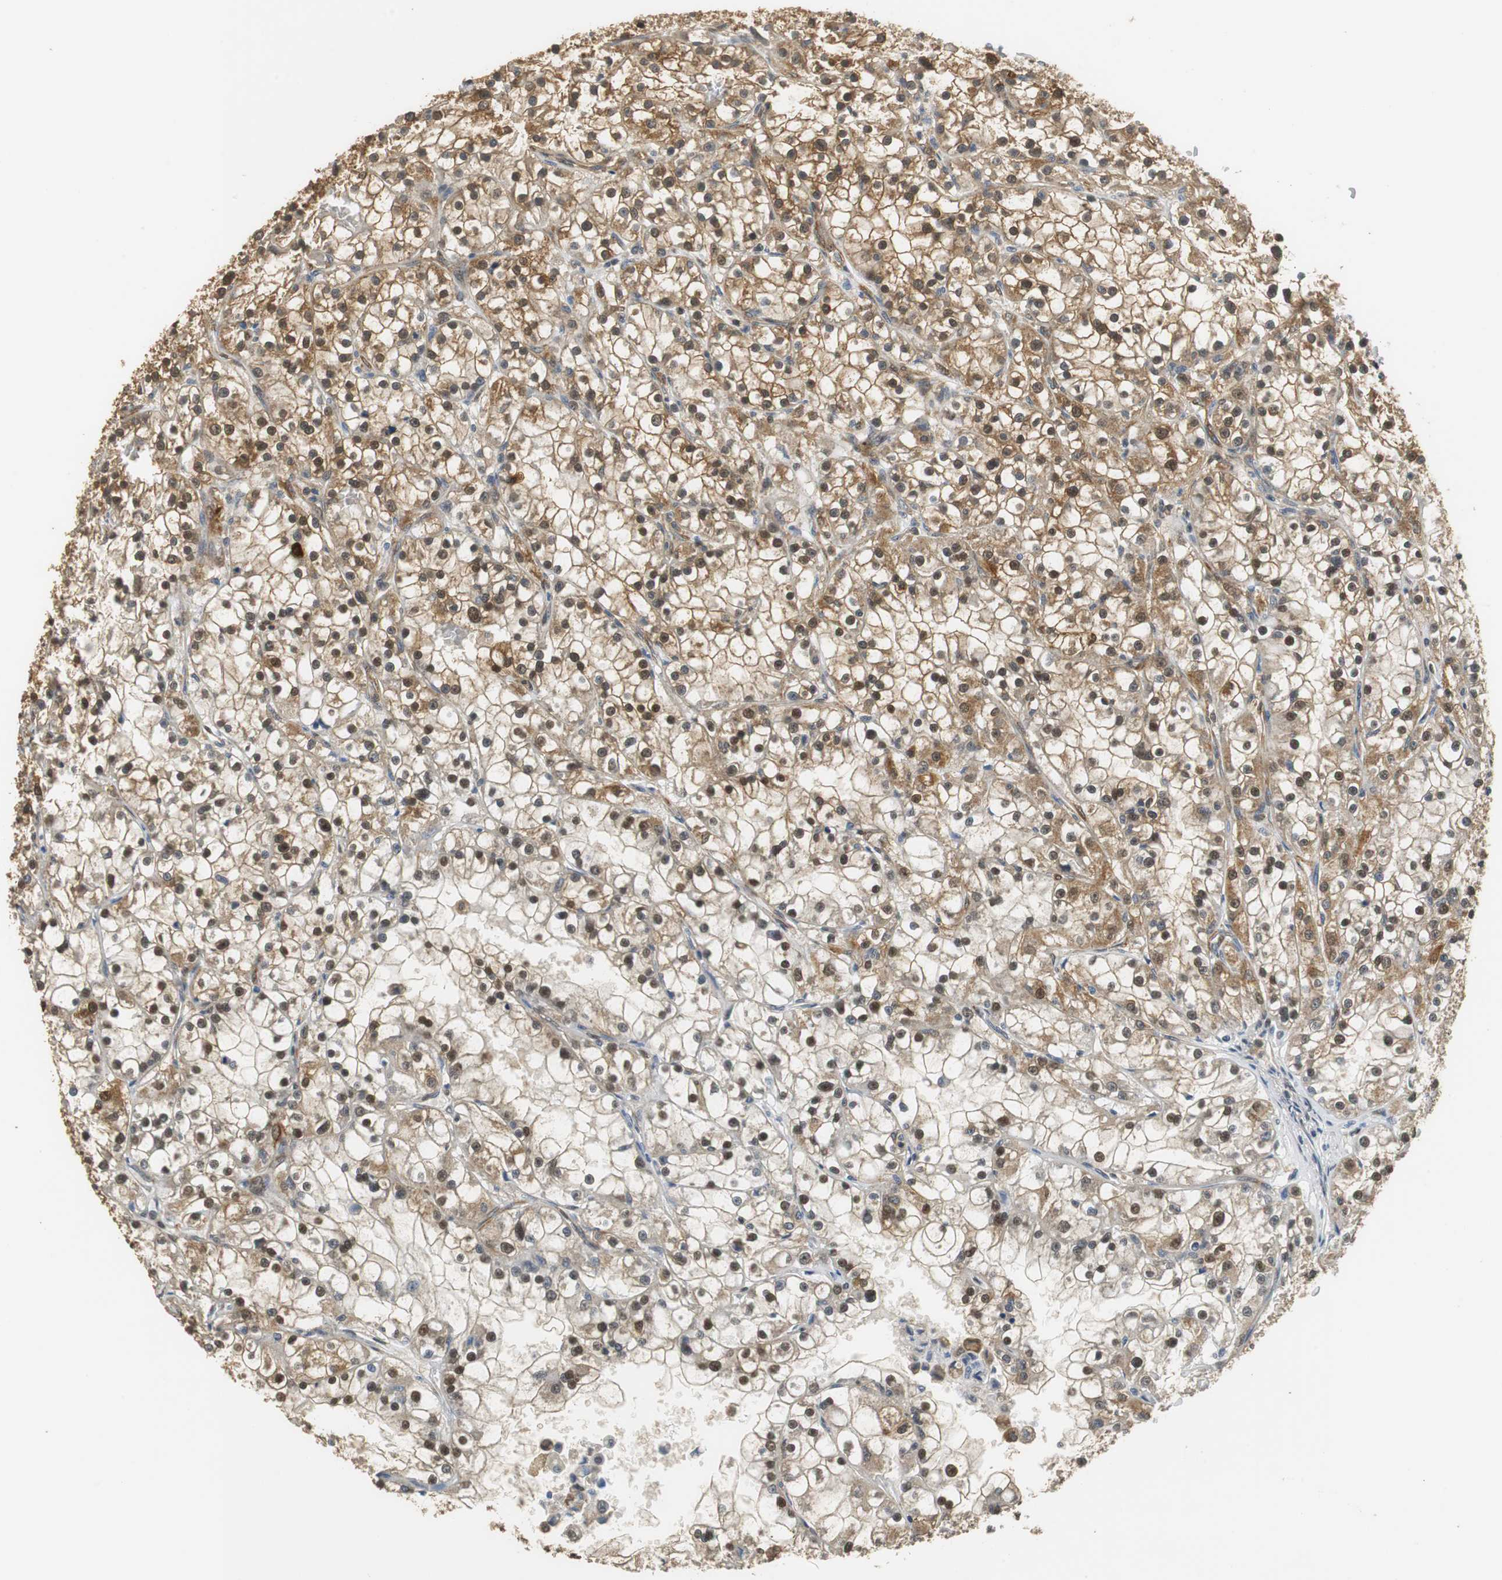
{"staining": {"intensity": "moderate", "quantity": ">75%", "location": "cytoplasmic/membranous,nuclear"}, "tissue": "renal cancer", "cell_type": "Tumor cells", "image_type": "cancer", "snomed": [{"axis": "morphology", "description": "Adenocarcinoma, NOS"}, {"axis": "topography", "description": "Kidney"}], "caption": "Human renal adenocarcinoma stained with a protein marker demonstrates moderate staining in tumor cells.", "gene": "UBQLN2", "patient": {"sex": "female", "age": 52}}